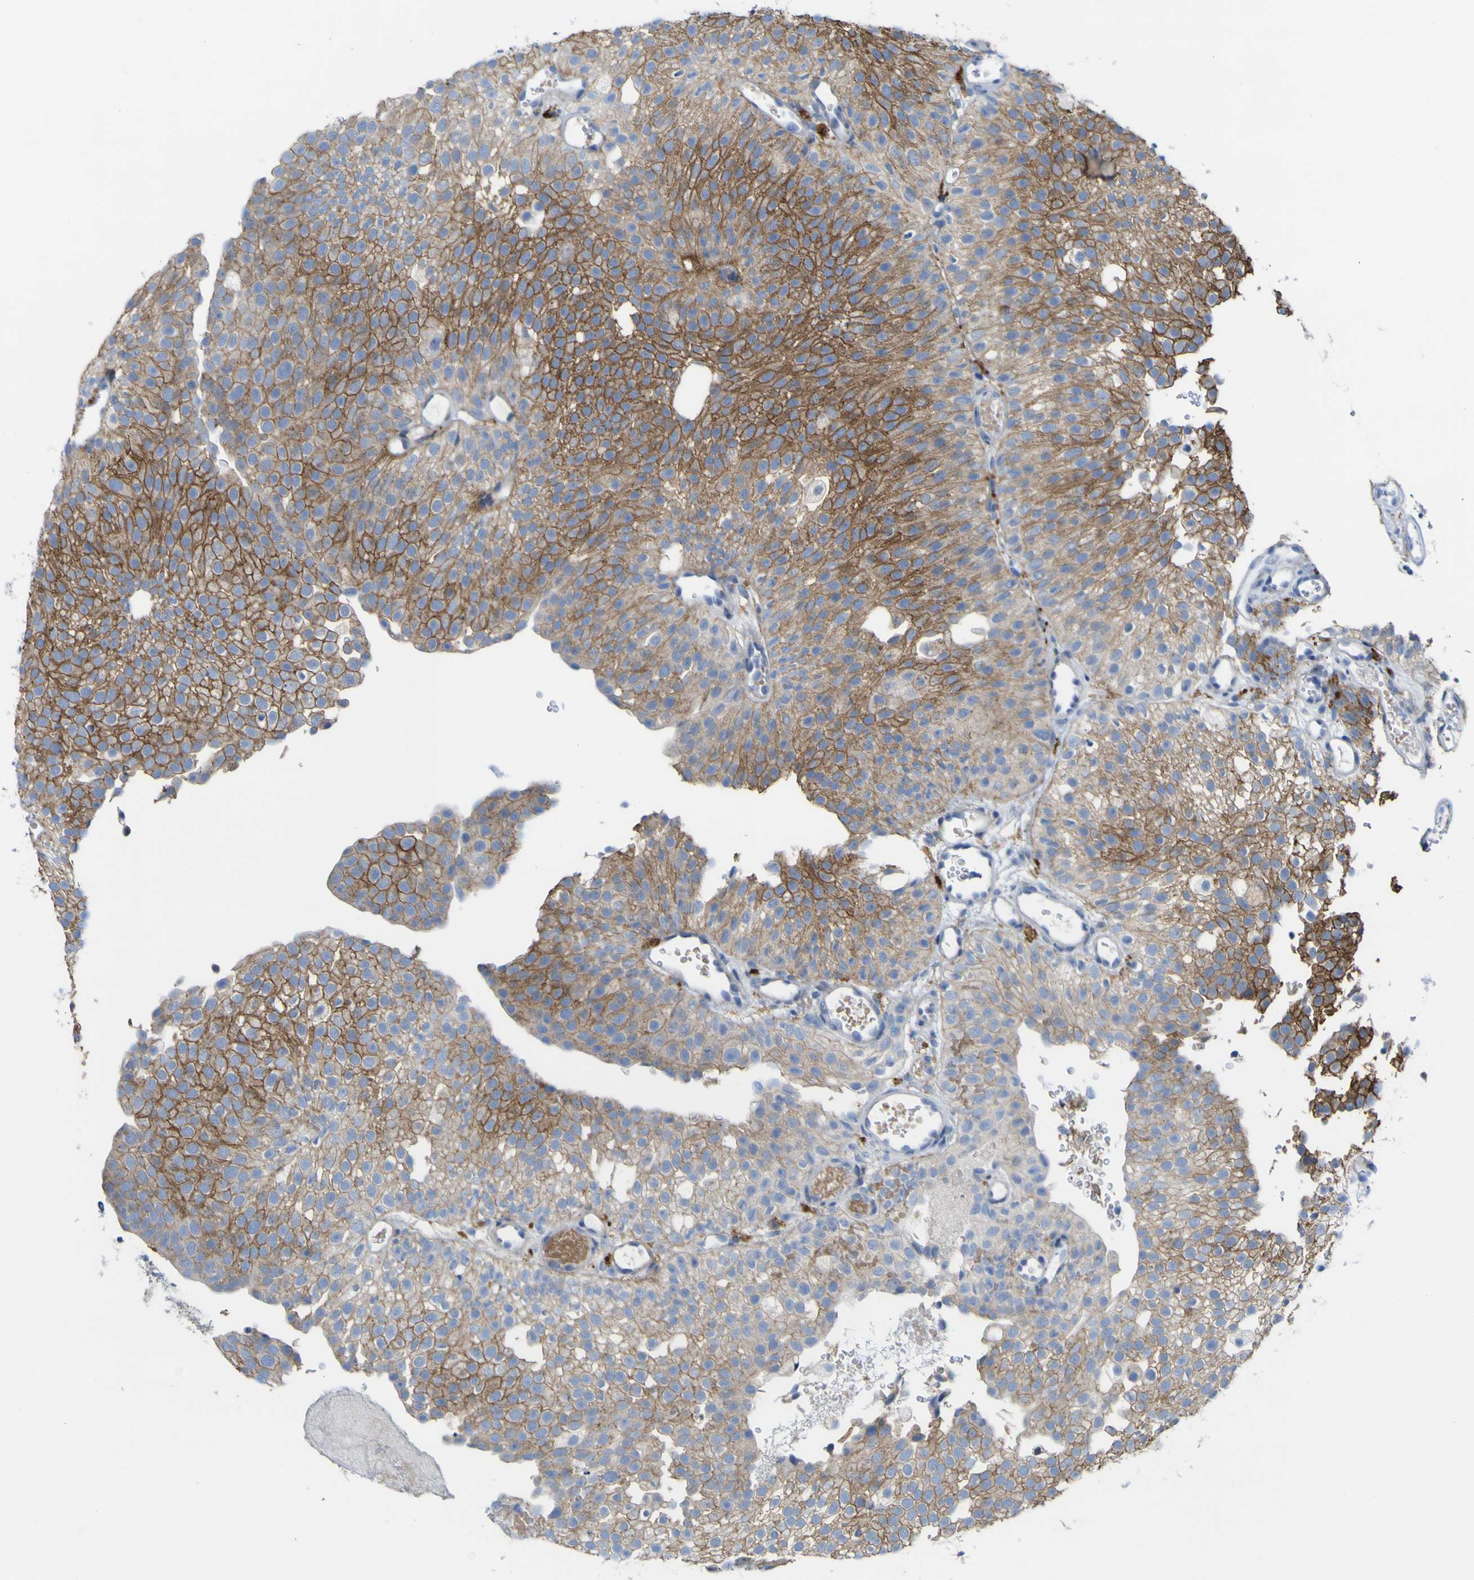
{"staining": {"intensity": "strong", "quantity": "25%-75%", "location": "cytoplasmic/membranous"}, "tissue": "urothelial cancer", "cell_type": "Tumor cells", "image_type": "cancer", "snomed": [{"axis": "morphology", "description": "Urothelial carcinoma, Low grade"}, {"axis": "topography", "description": "Urinary bladder"}], "caption": "A brown stain shows strong cytoplasmic/membranous expression of a protein in low-grade urothelial carcinoma tumor cells.", "gene": "PTPRF", "patient": {"sex": "male", "age": 78}}